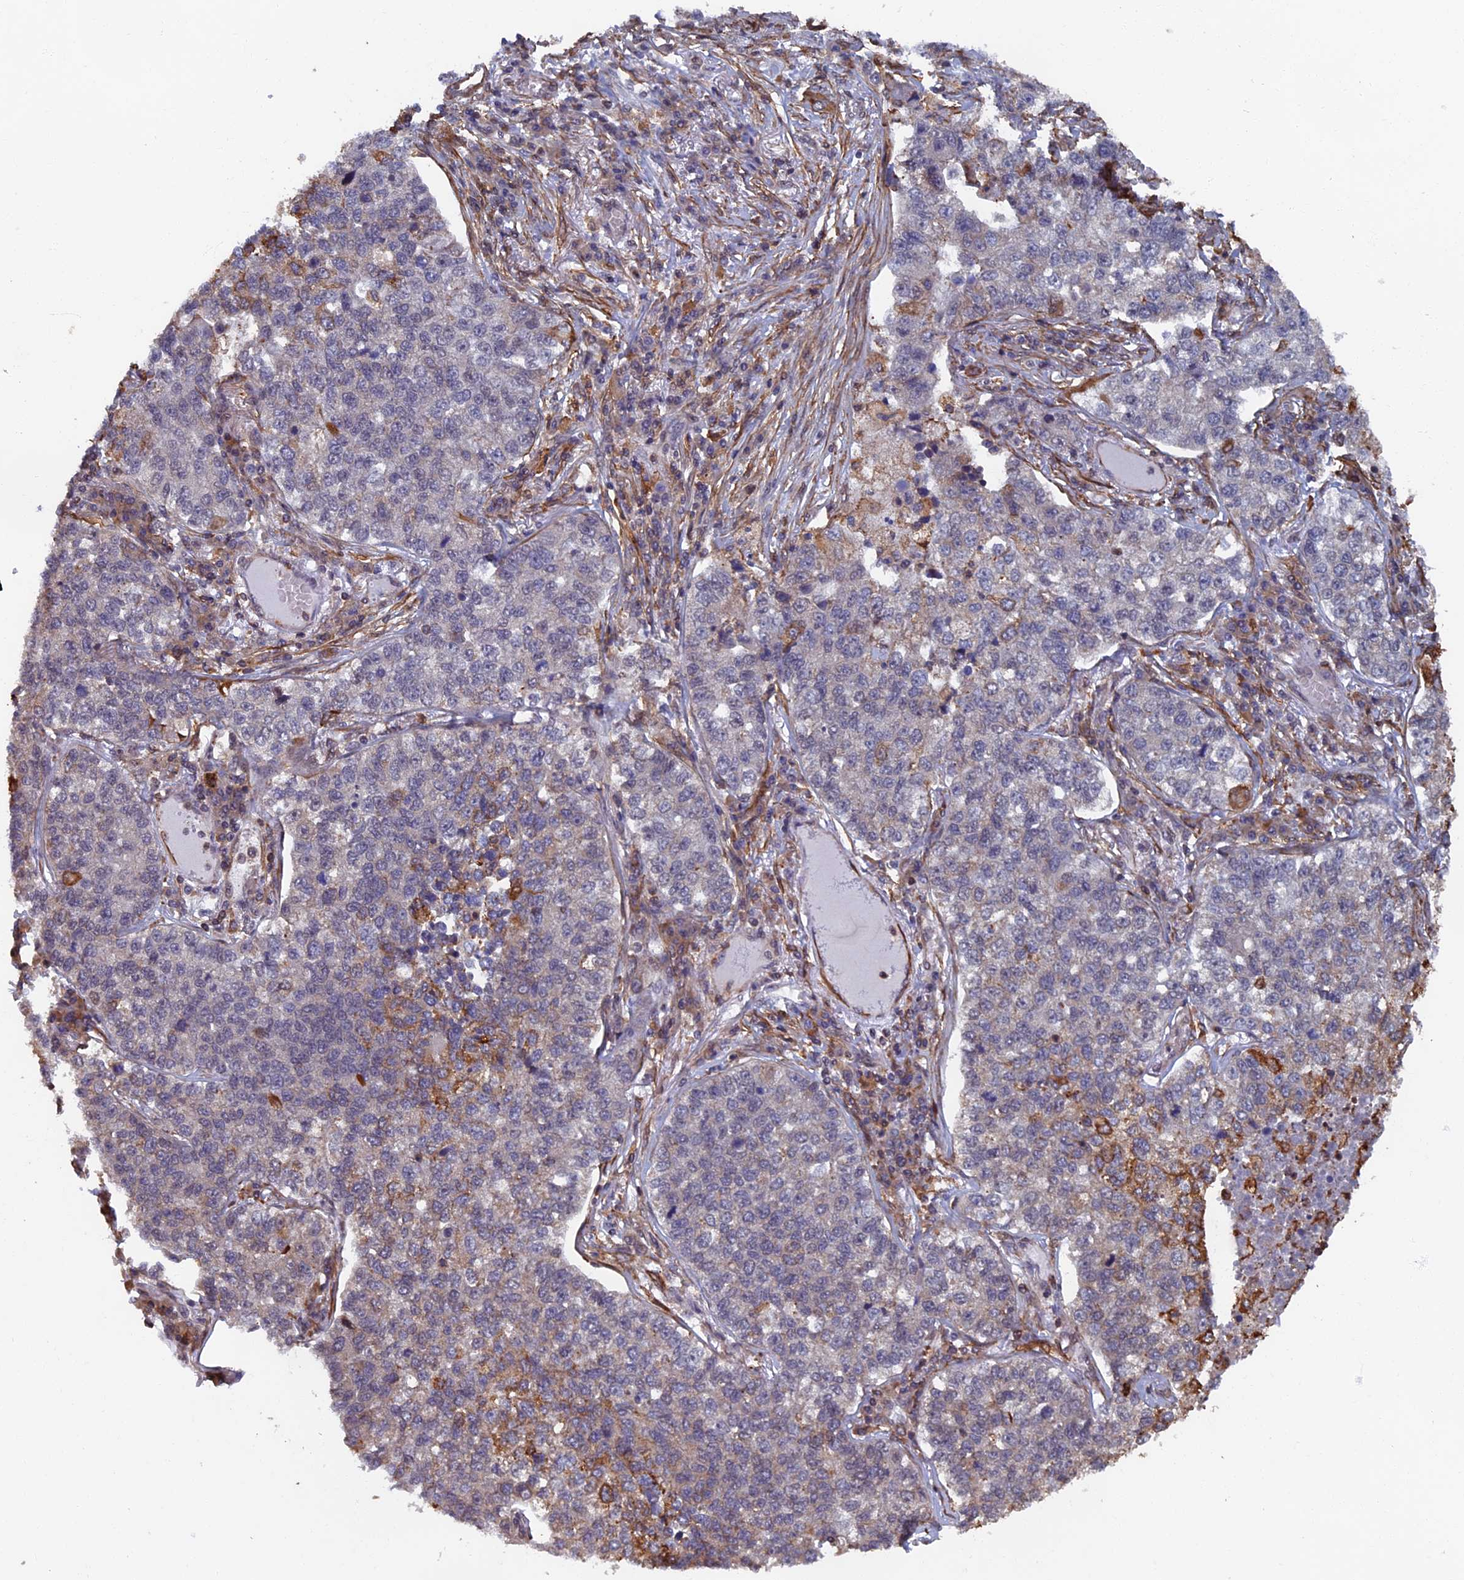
{"staining": {"intensity": "weak", "quantity": "<25%", "location": "cytoplasmic/membranous"}, "tissue": "lung cancer", "cell_type": "Tumor cells", "image_type": "cancer", "snomed": [{"axis": "morphology", "description": "Adenocarcinoma, NOS"}, {"axis": "topography", "description": "Lung"}], "caption": "Tumor cells are negative for protein expression in human adenocarcinoma (lung). The staining was performed using DAB (3,3'-diaminobenzidine) to visualize the protein expression in brown, while the nuclei were stained in blue with hematoxylin (Magnification: 20x).", "gene": "CTDP1", "patient": {"sex": "male", "age": 49}}